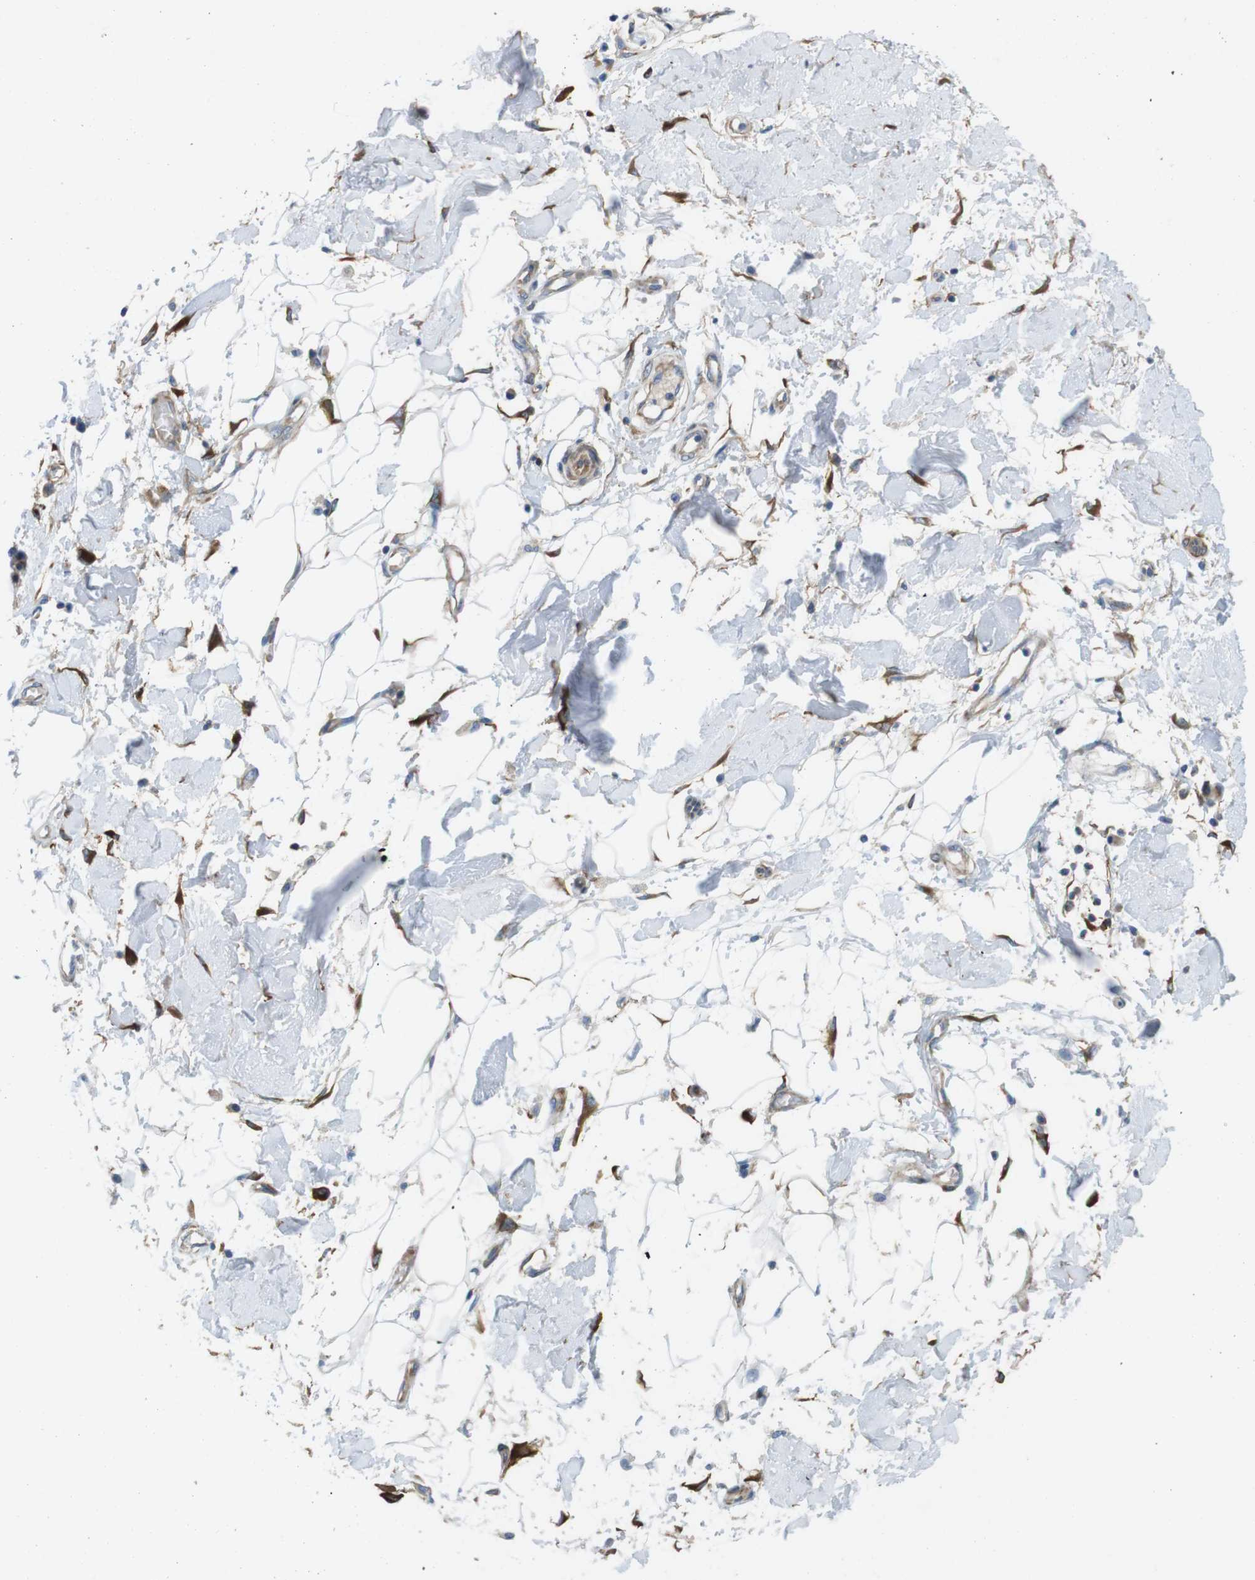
{"staining": {"intensity": "negative", "quantity": "none", "location": "none"}, "tissue": "adipose tissue", "cell_type": "Adipocytes", "image_type": "normal", "snomed": [{"axis": "morphology", "description": "Normal tissue, NOS"}, {"axis": "morphology", "description": "Squamous cell carcinoma, NOS"}, {"axis": "topography", "description": "Skin"}, {"axis": "topography", "description": "Peripheral nerve tissue"}], "caption": "The histopathology image exhibits no significant expression in adipocytes of adipose tissue.", "gene": "DCLK1", "patient": {"sex": "male", "age": 83}}